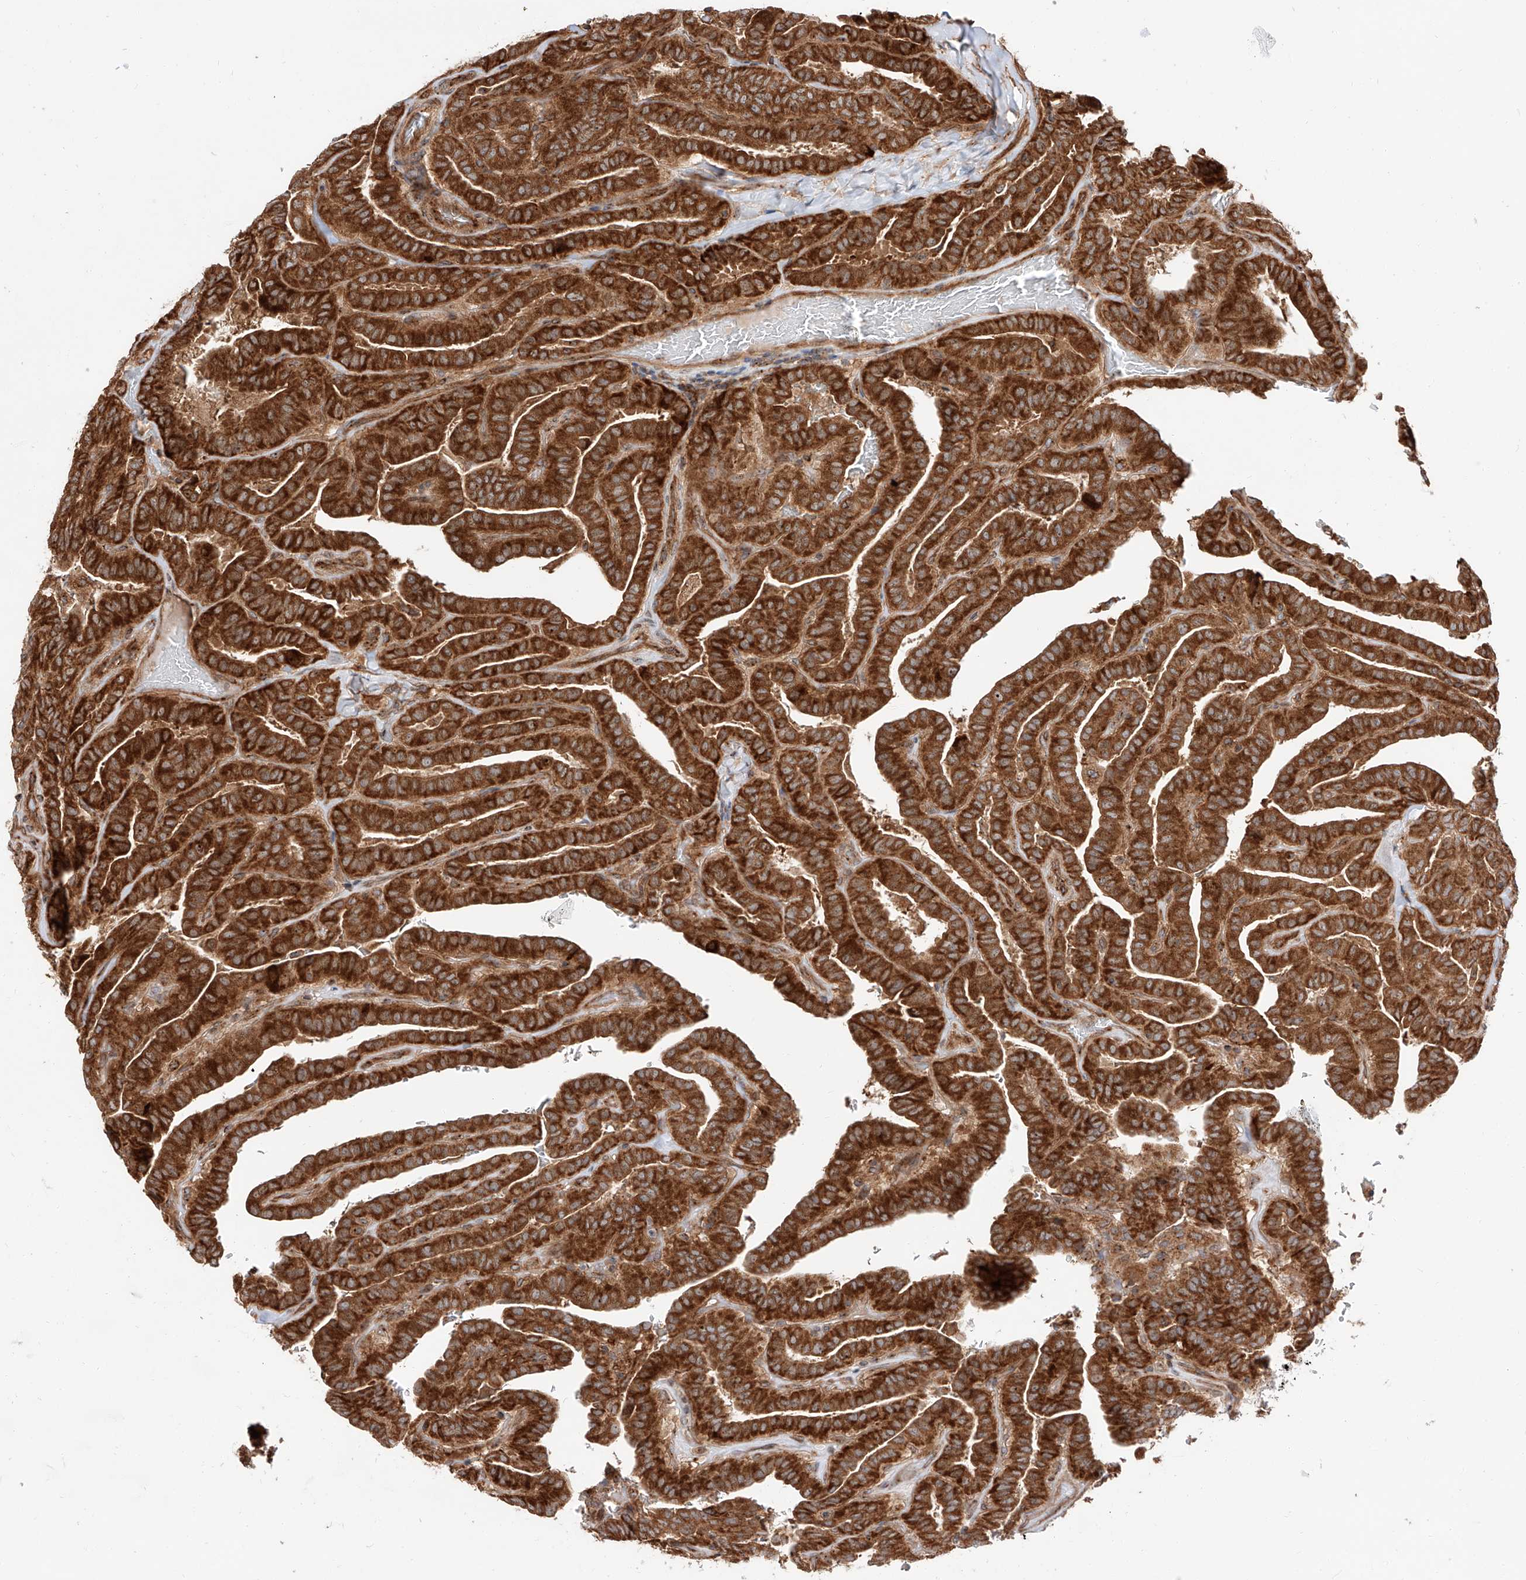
{"staining": {"intensity": "strong", "quantity": ">75%", "location": "cytoplasmic/membranous"}, "tissue": "thyroid cancer", "cell_type": "Tumor cells", "image_type": "cancer", "snomed": [{"axis": "morphology", "description": "Papillary adenocarcinoma, NOS"}, {"axis": "topography", "description": "Thyroid gland"}], "caption": "Protein staining displays strong cytoplasmic/membranous positivity in approximately >75% of tumor cells in papillary adenocarcinoma (thyroid). (Stains: DAB in brown, nuclei in blue, Microscopy: brightfield microscopy at high magnification).", "gene": "ISCA2", "patient": {"sex": "male", "age": 77}}